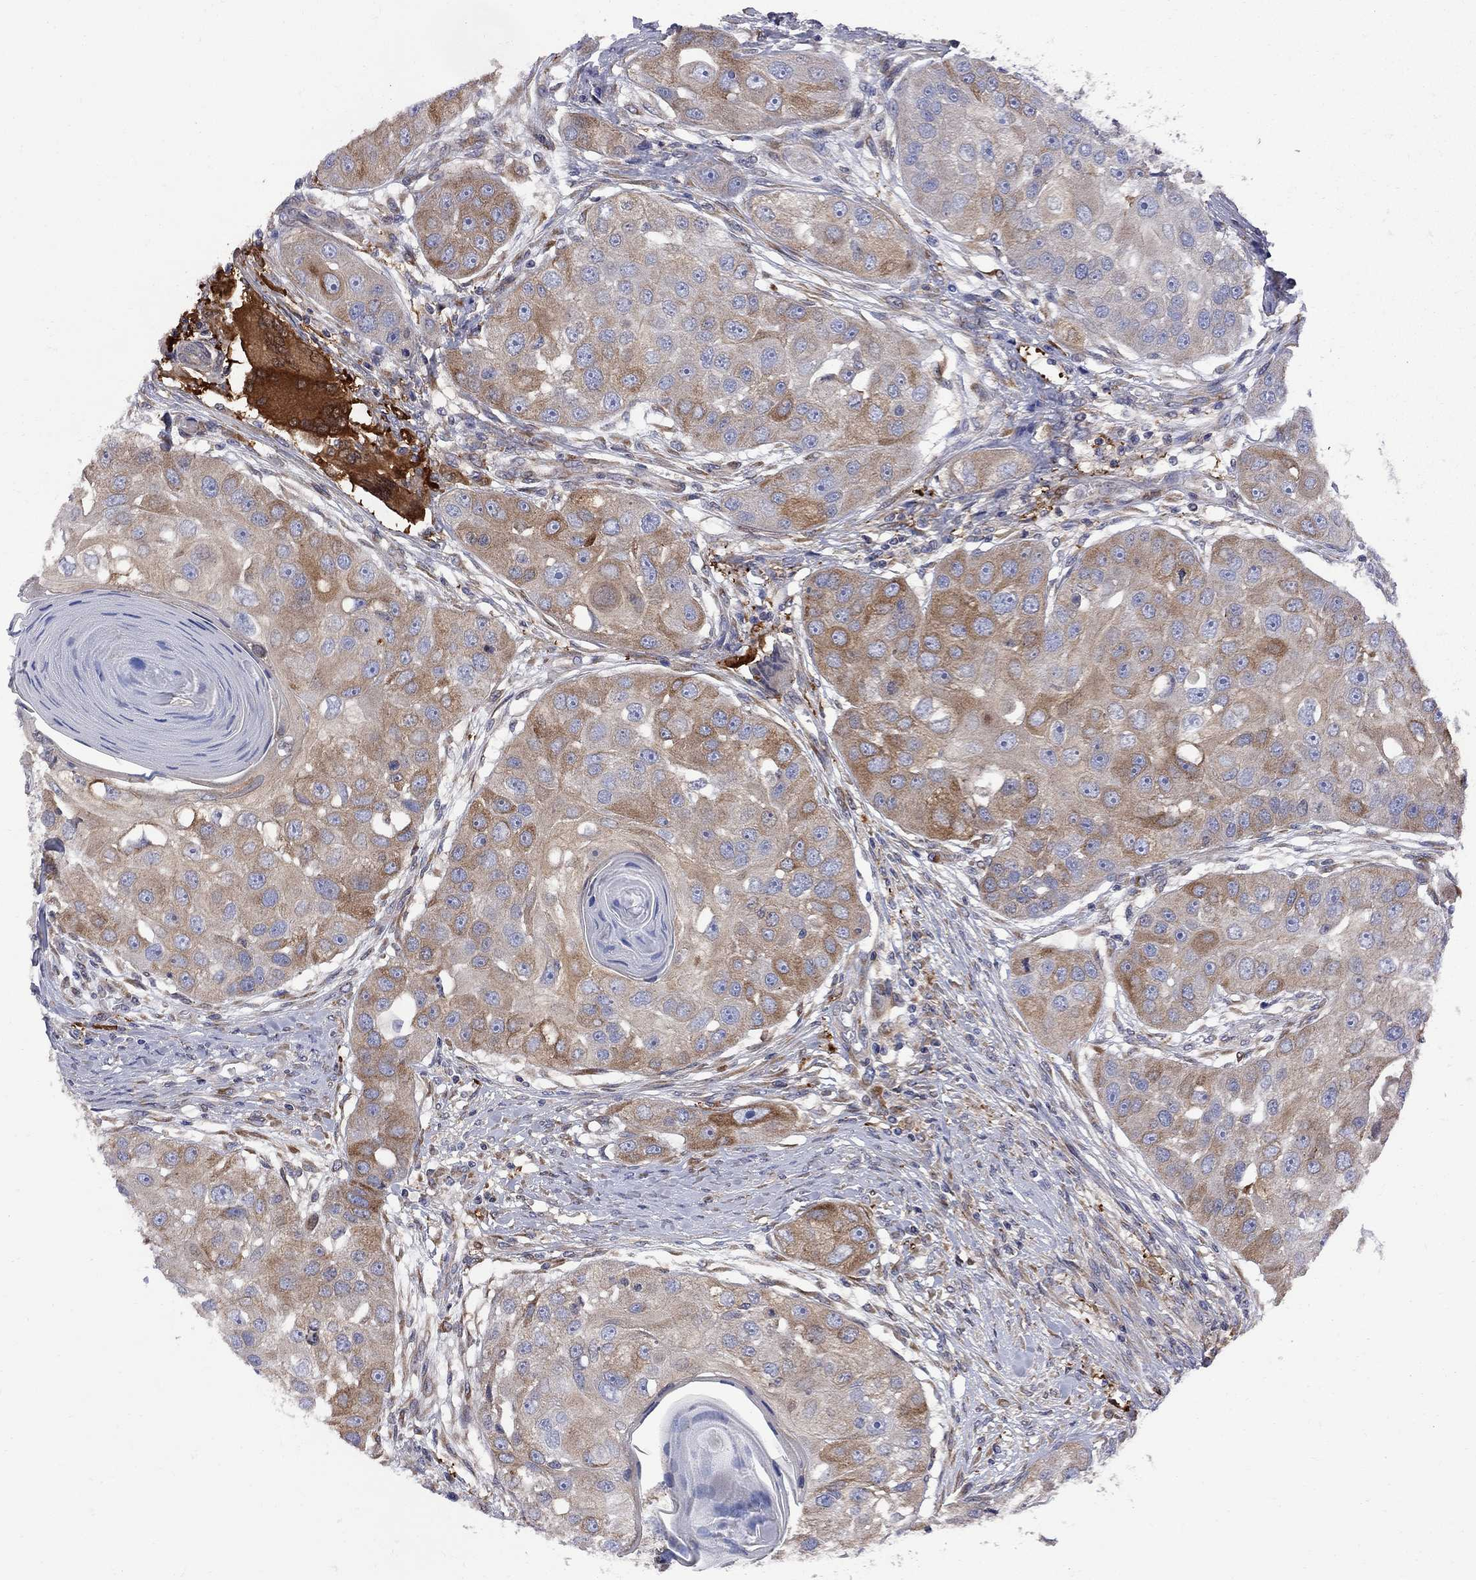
{"staining": {"intensity": "moderate", "quantity": "25%-75%", "location": "cytoplasmic/membranous"}, "tissue": "head and neck cancer", "cell_type": "Tumor cells", "image_type": "cancer", "snomed": [{"axis": "morphology", "description": "Normal tissue, NOS"}, {"axis": "morphology", "description": "Squamous cell carcinoma, NOS"}, {"axis": "topography", "description": "Skeletal muscle"}, {"axis": "topography", "description": "Head-Neck"}], "caption": "Squamous cell carcinoma (head and neck) was stained to show a protein in brown. There is medium levels of moderate cytoplasmic/membranous staining in about 25%-75% of tumor cells.", "gene": "MTHFR", "patient": {"sex": "male", "age": 51}}